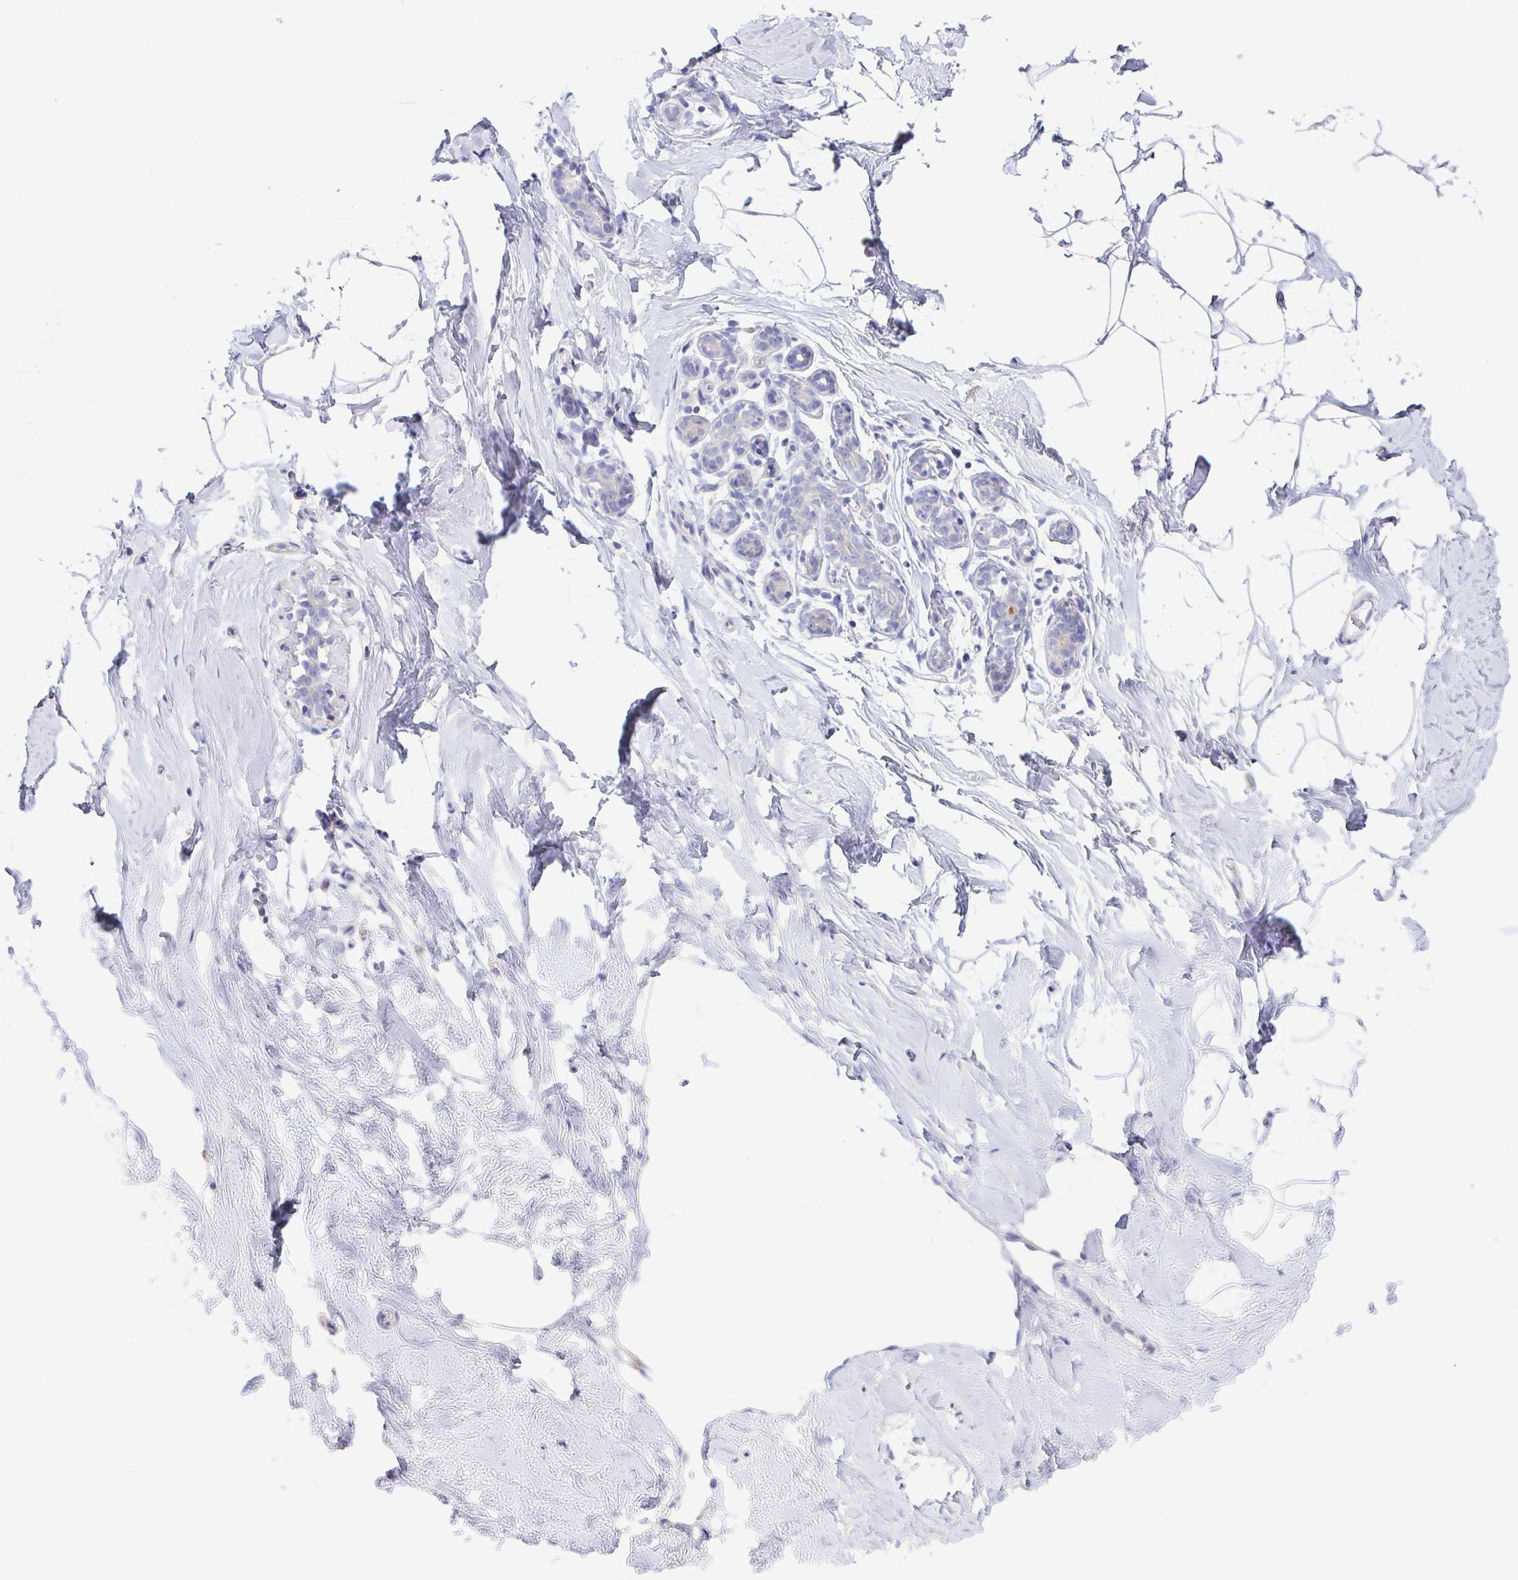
{"staining": {"intensity": "negative", "quantity": "none", "location": "none"}, "tissue": "breast", "cell_type": "Adipocytes", "image_type": "normal", "snomed": [{"axis": "morphology", "description": "Normal tissue, NOS"}, {"axis": "topography", "description": "Breast"}], "caption": "Histopathology image shows no significant protein staining in adipocytes of normal breast. Brightfield microscopy of IHC stained with DAB (brown) and hematoxylin (blue), captured at high magnification.", "gene": "PKDREJ", "patient": {"sex": "female", "age": 32}}